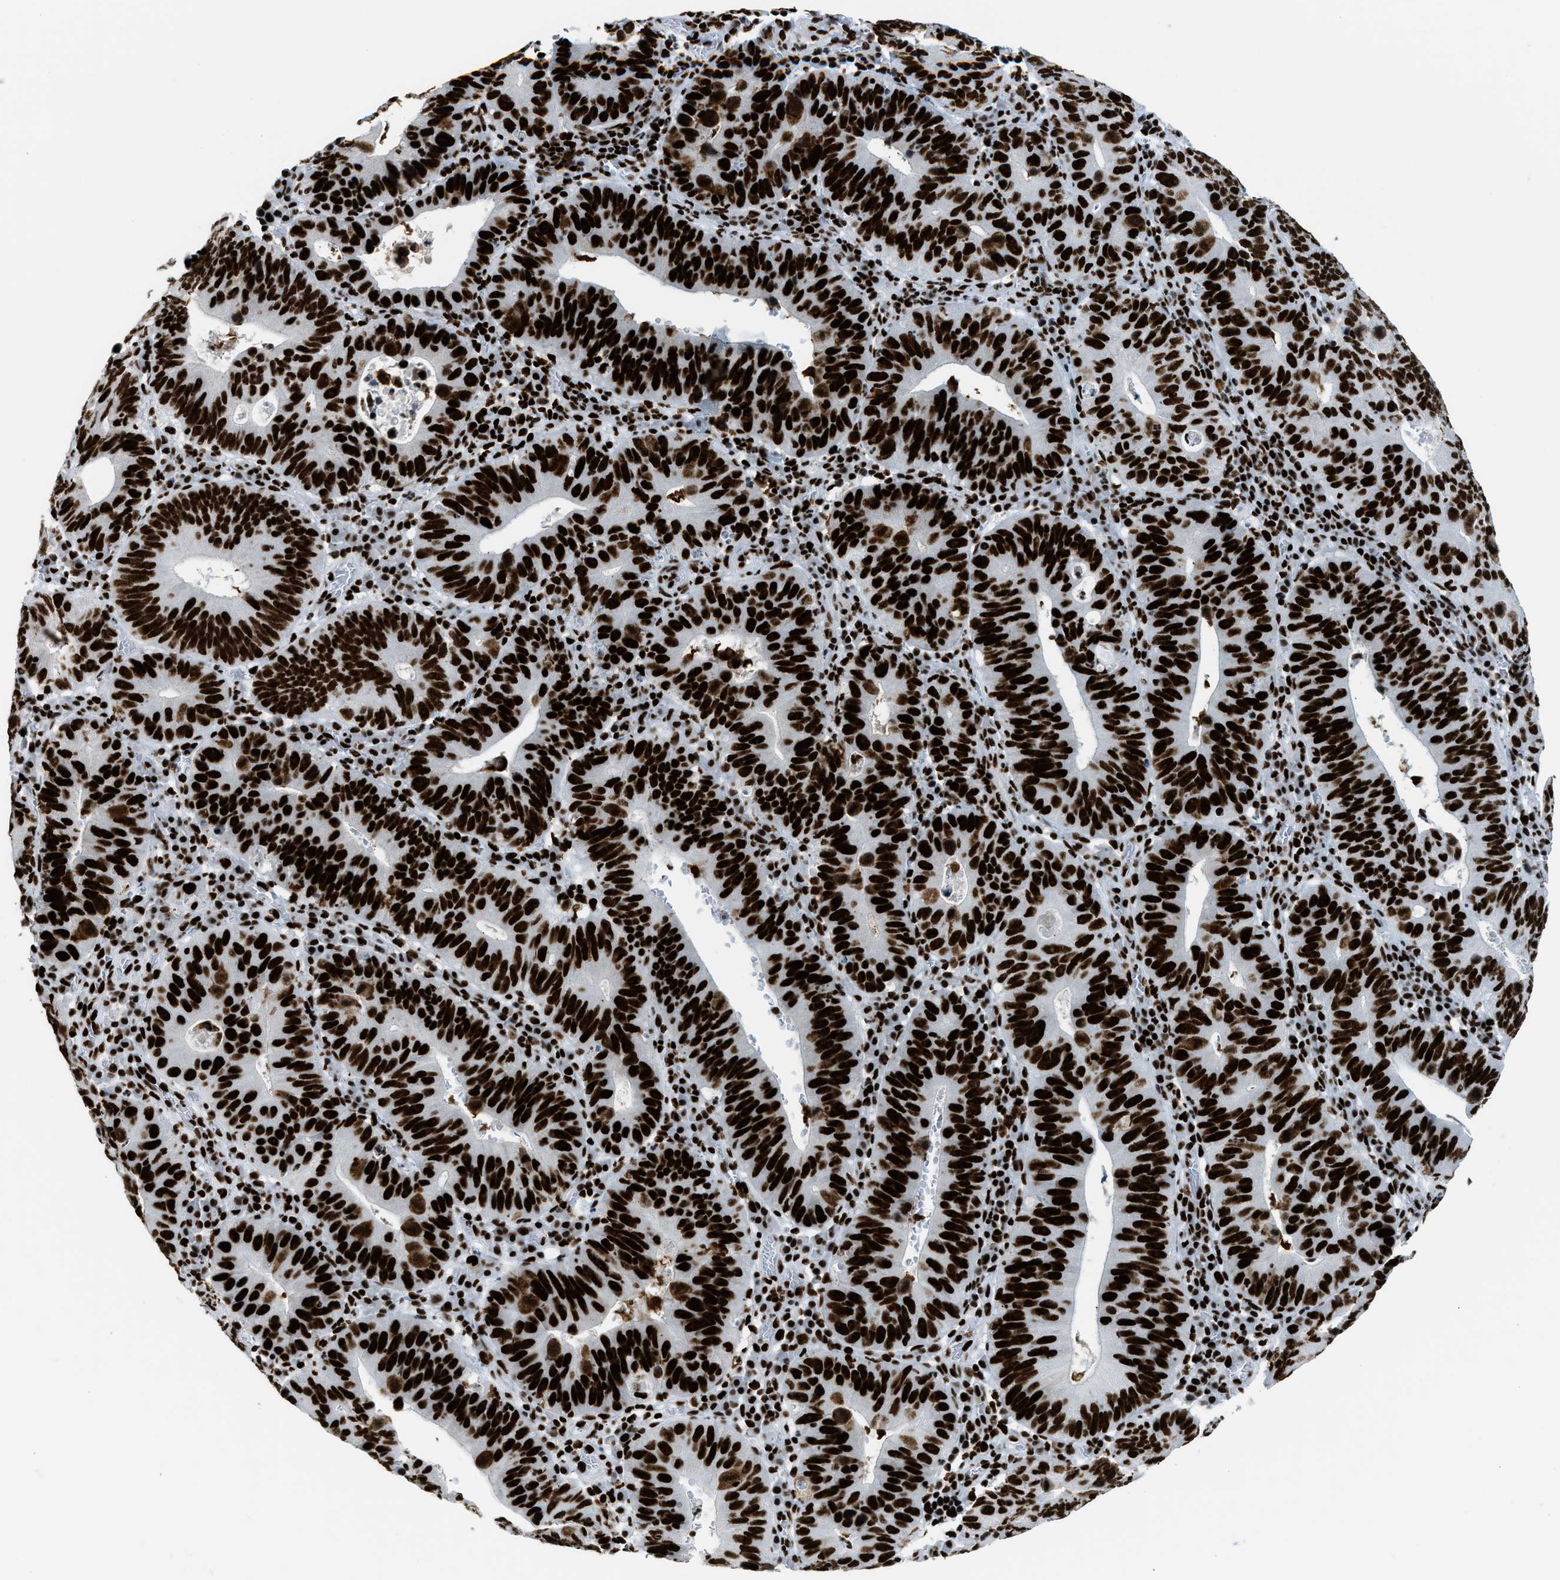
{"staining": {"intensity": "strong", "quantity": ">75%", "location": "nuclear"}, "tissue": "stomach cancer", "cell_type": "Tumor cells", "image_type": "cancer", "snomed": [{"axis": "morphology", "description": "Adenocarcinoma, NOS"}, {"axis": "topography", "description": "Stomach"}], "caption": "Protein expression analysis of adenocarcinoma (stomach) demonstrates strong nuclear positivity in about >75% of tumor cells. The protein of interest is stained brown, and the nuclei are stained in blue (DAB (3,3'-diaminobenzidine) IHC with brightfield microscopy, high magnification).", "gene": "PIF1", "patient": {"sex": "male", "age": 59}}